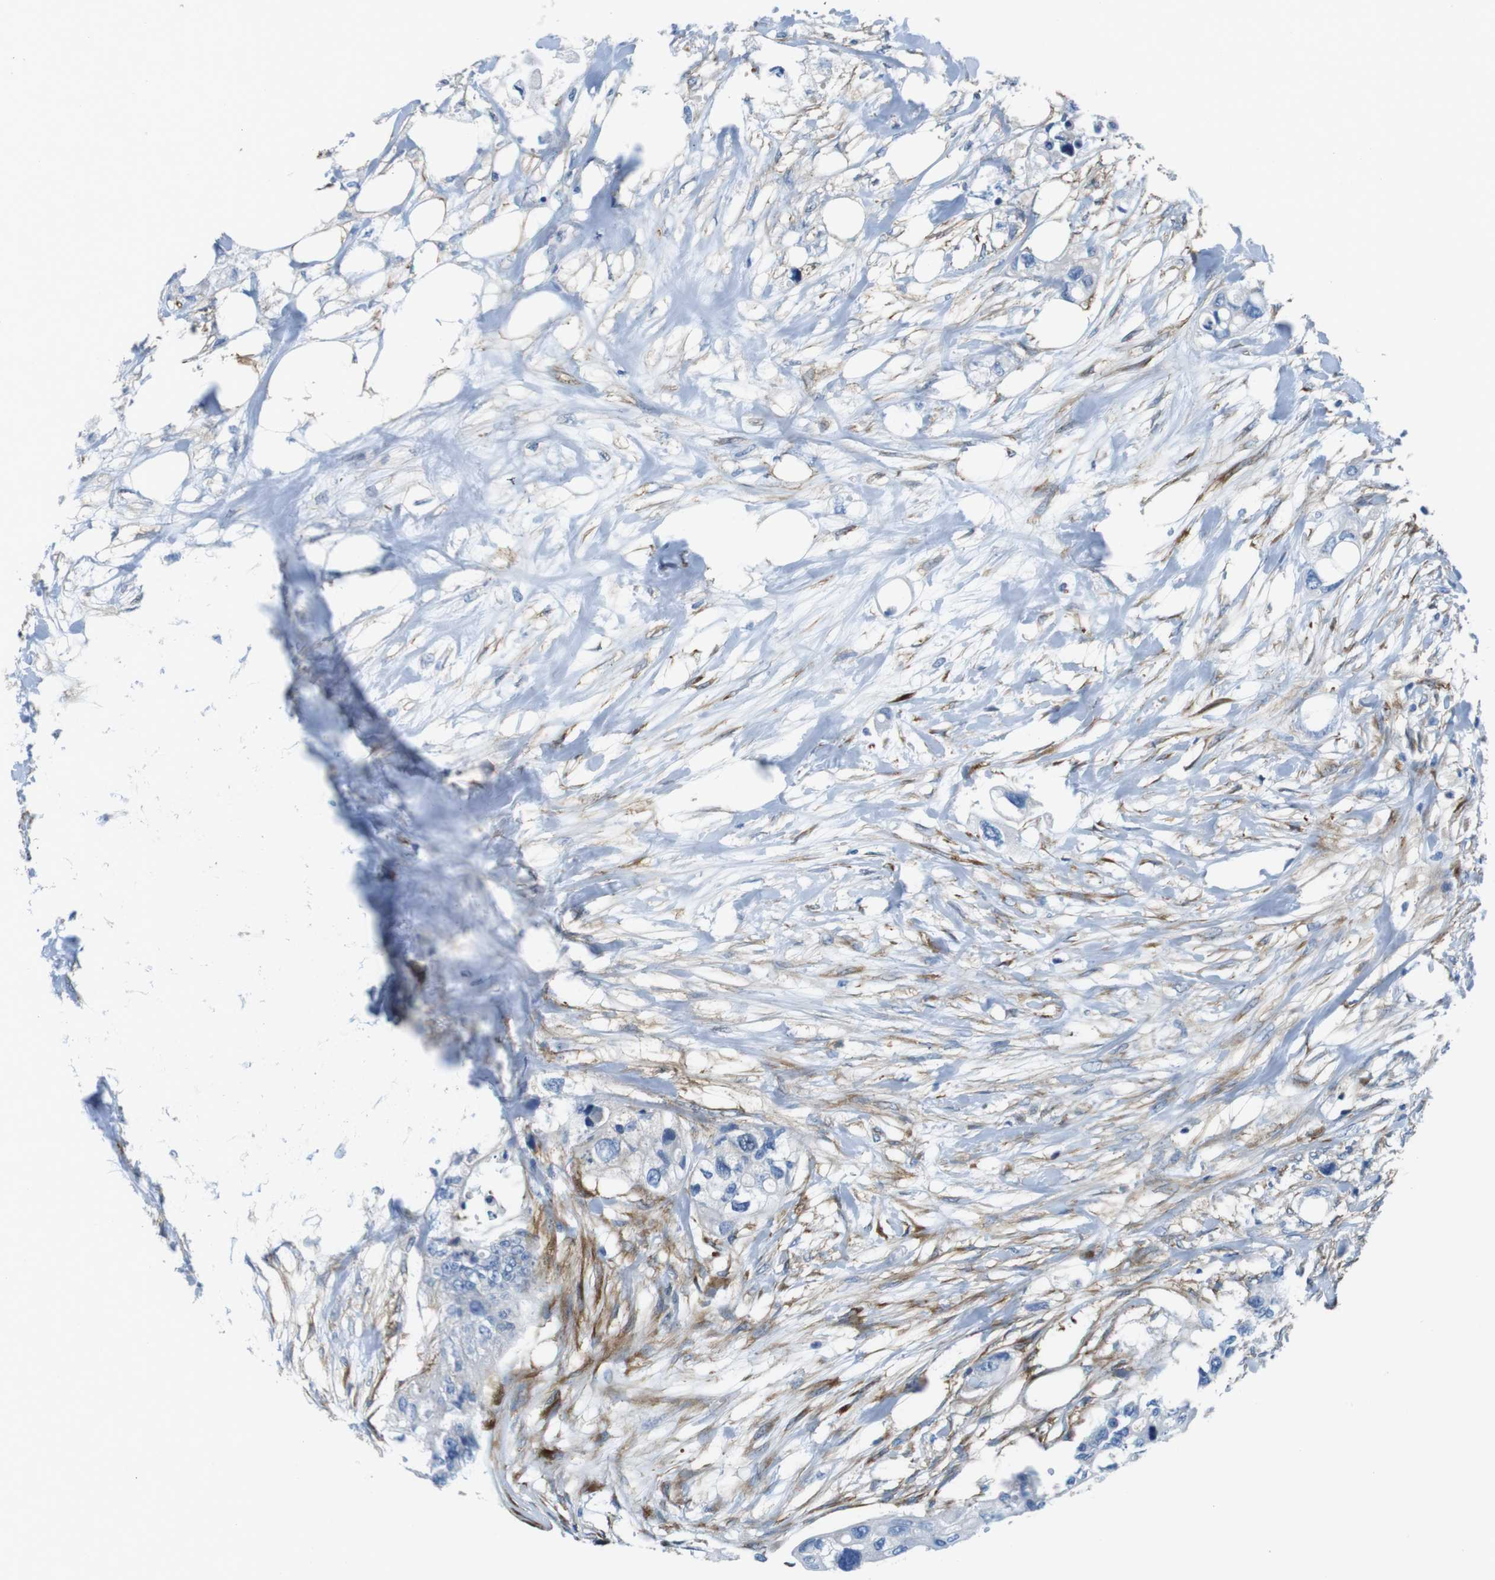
{"staining": {"intensity": "negative", "quantity": "none", "location": "none"}, "tissue": "colorectal cancer", "cell_type": "Tumor cells", "image_type": "cancer", "snomed": [{"axis": "morphology", "description": "Adenocarcinoma, NOS"}, {"axis": "topography", "description": "Colon"}], "caption": "Tumor cells show no significant staining in colorectal cancer (adenocarcinoma).", "gene": "EMP2", "patient": {"sex": "female", "age": 57}}